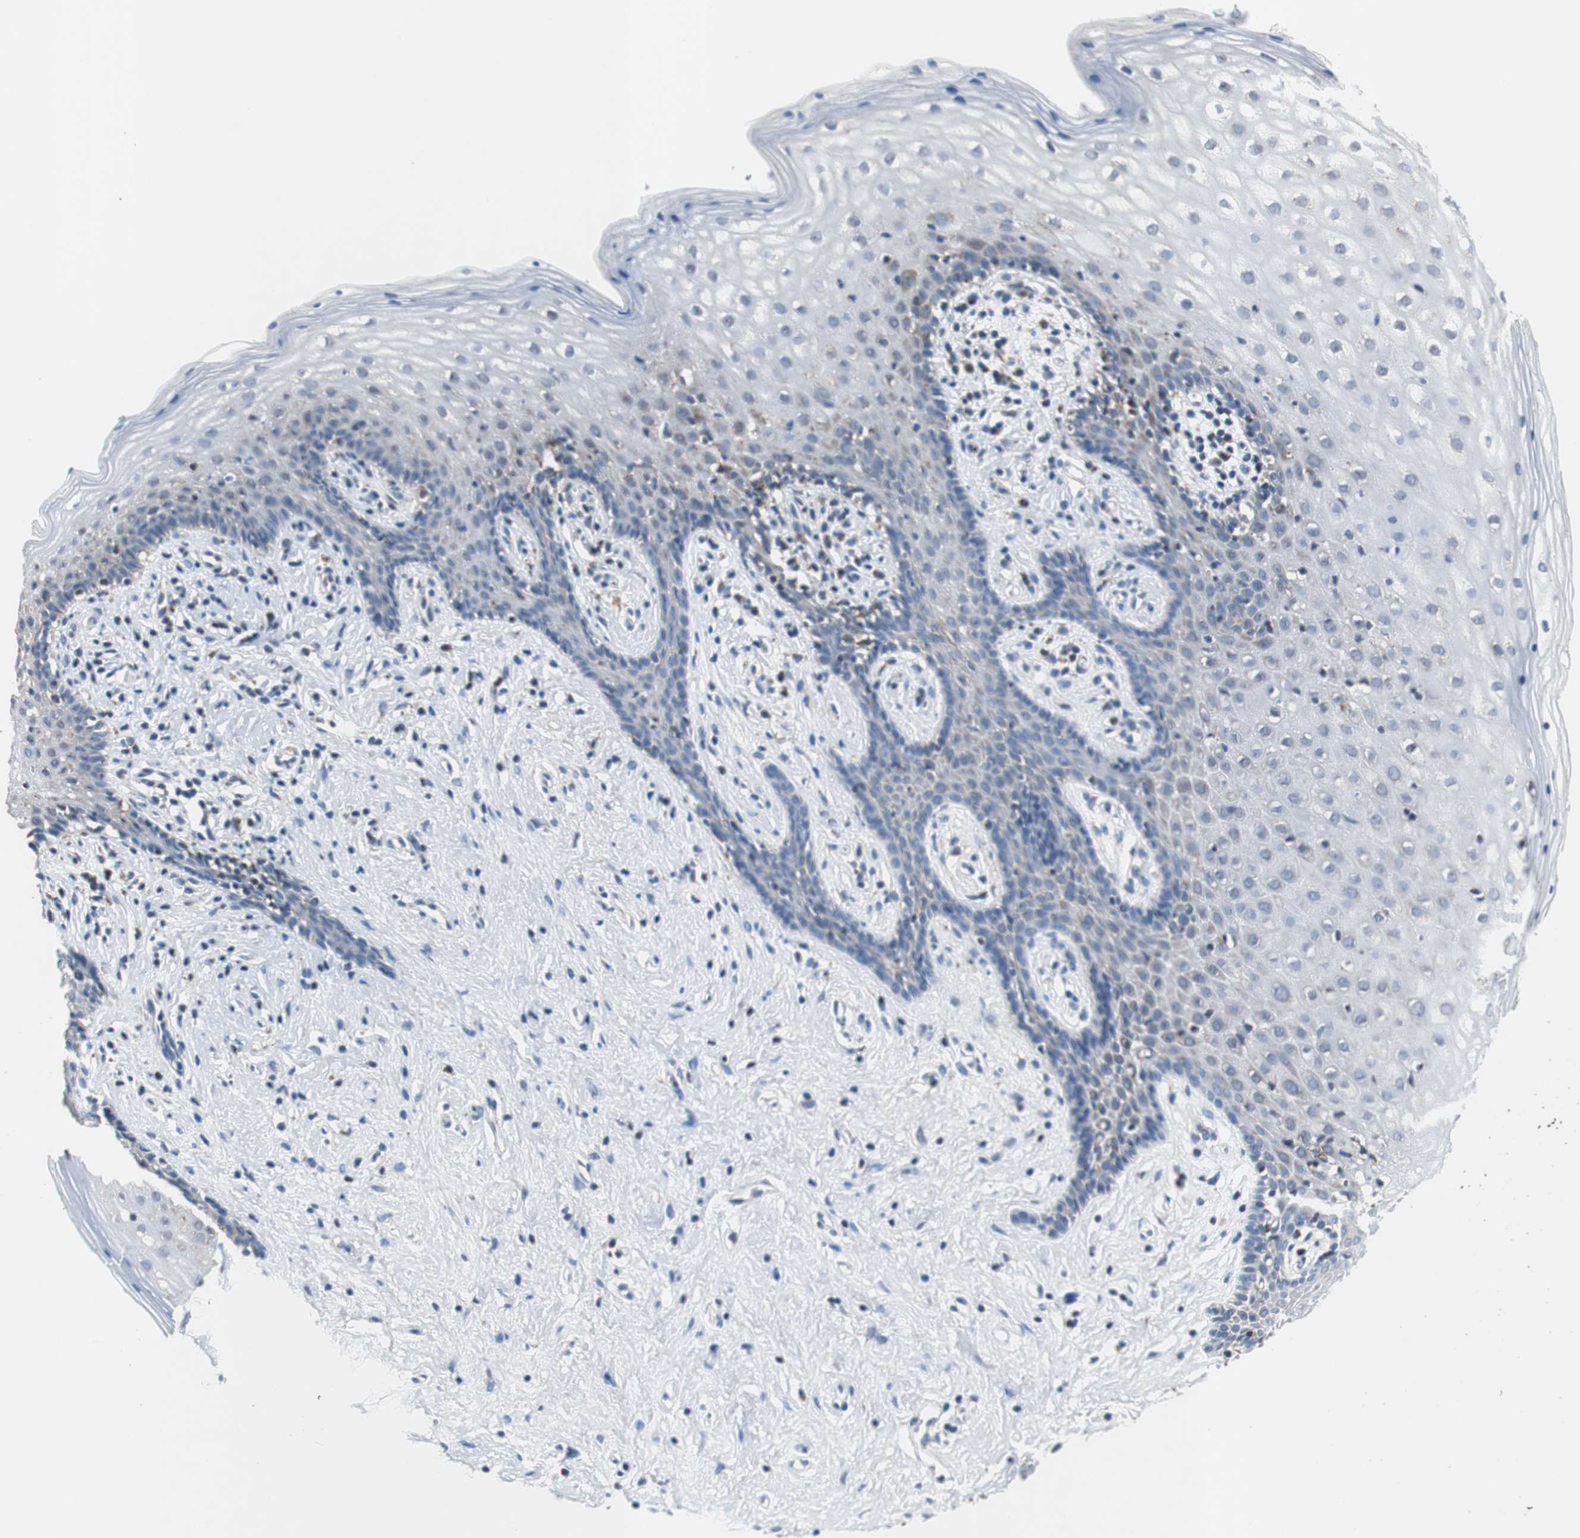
{"staining": {"intensity": "moderate", "quantity": "25%-75%", "location": "cytoplasmic/membranous"}, "tissue": "vagina", "cell_type": "Squamous epithelial cells", "image_type": "normal", "snomed": [{"axis": "morphology", "description": "Normal tissue, NOS"}, {"axis": "topography", "description": "Vagina"}], "caption": "A brown stain labels moderate cytoplasmic/membranous expression of a protein in squamous epithelial cells of benign vagina.", "gene": "PITRM1", "patient": {"sex": "female", "age": 44}}